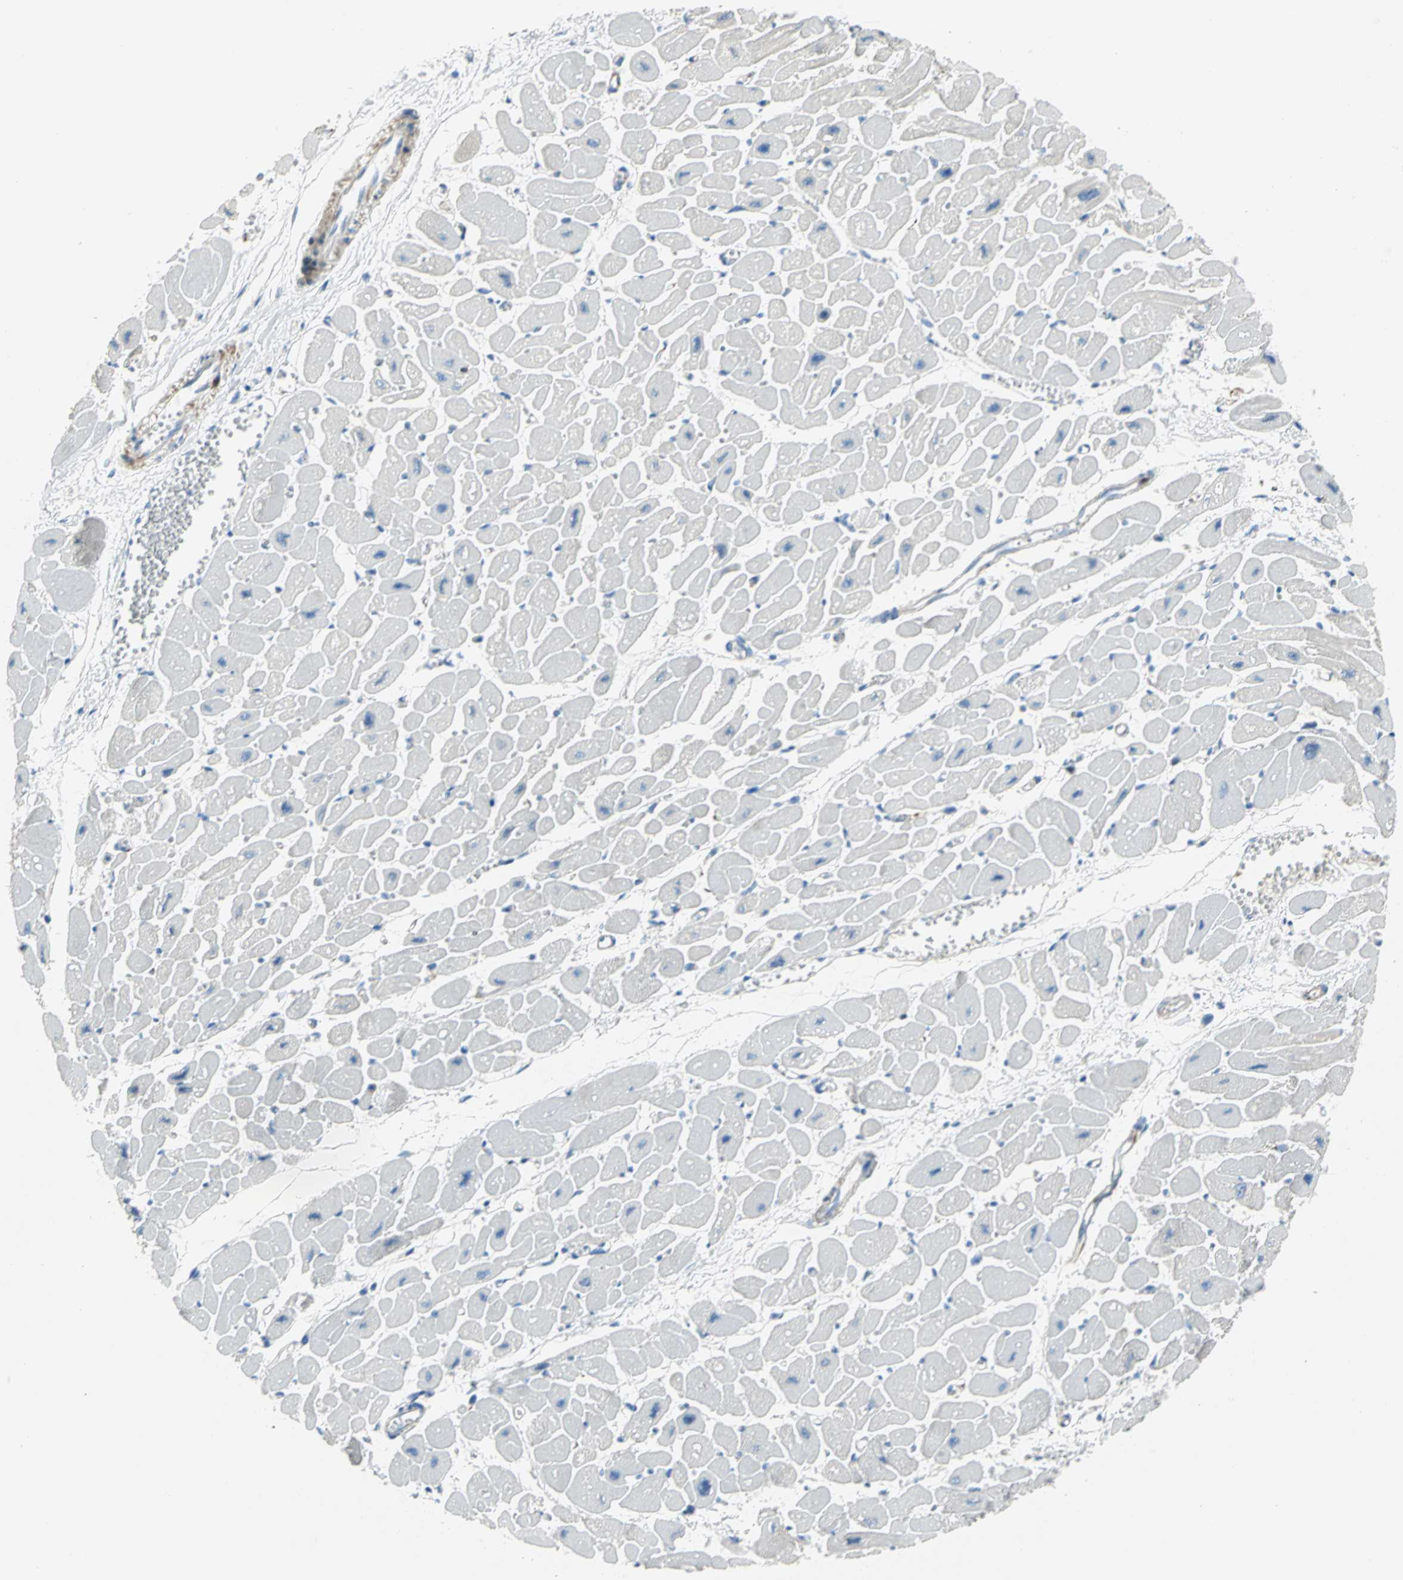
{"staining": {"intensity": "negative", "quantity": "none", "location": "none"}, "tissue": "heart muscle", "cell_type": "Cardiomyocytes", "image_type": "normal", "snomed": [{"axis": "morphology", "description": "Normal tissue, NOS"}, {"axis": "topography", "description": "Heart"}], "caption": "Micrograph shows no significant protein expression in cardiomyocytes of normal heart muscle.", "gene": "ALOX15", "patient": {"sex": "female", "age": 54}}